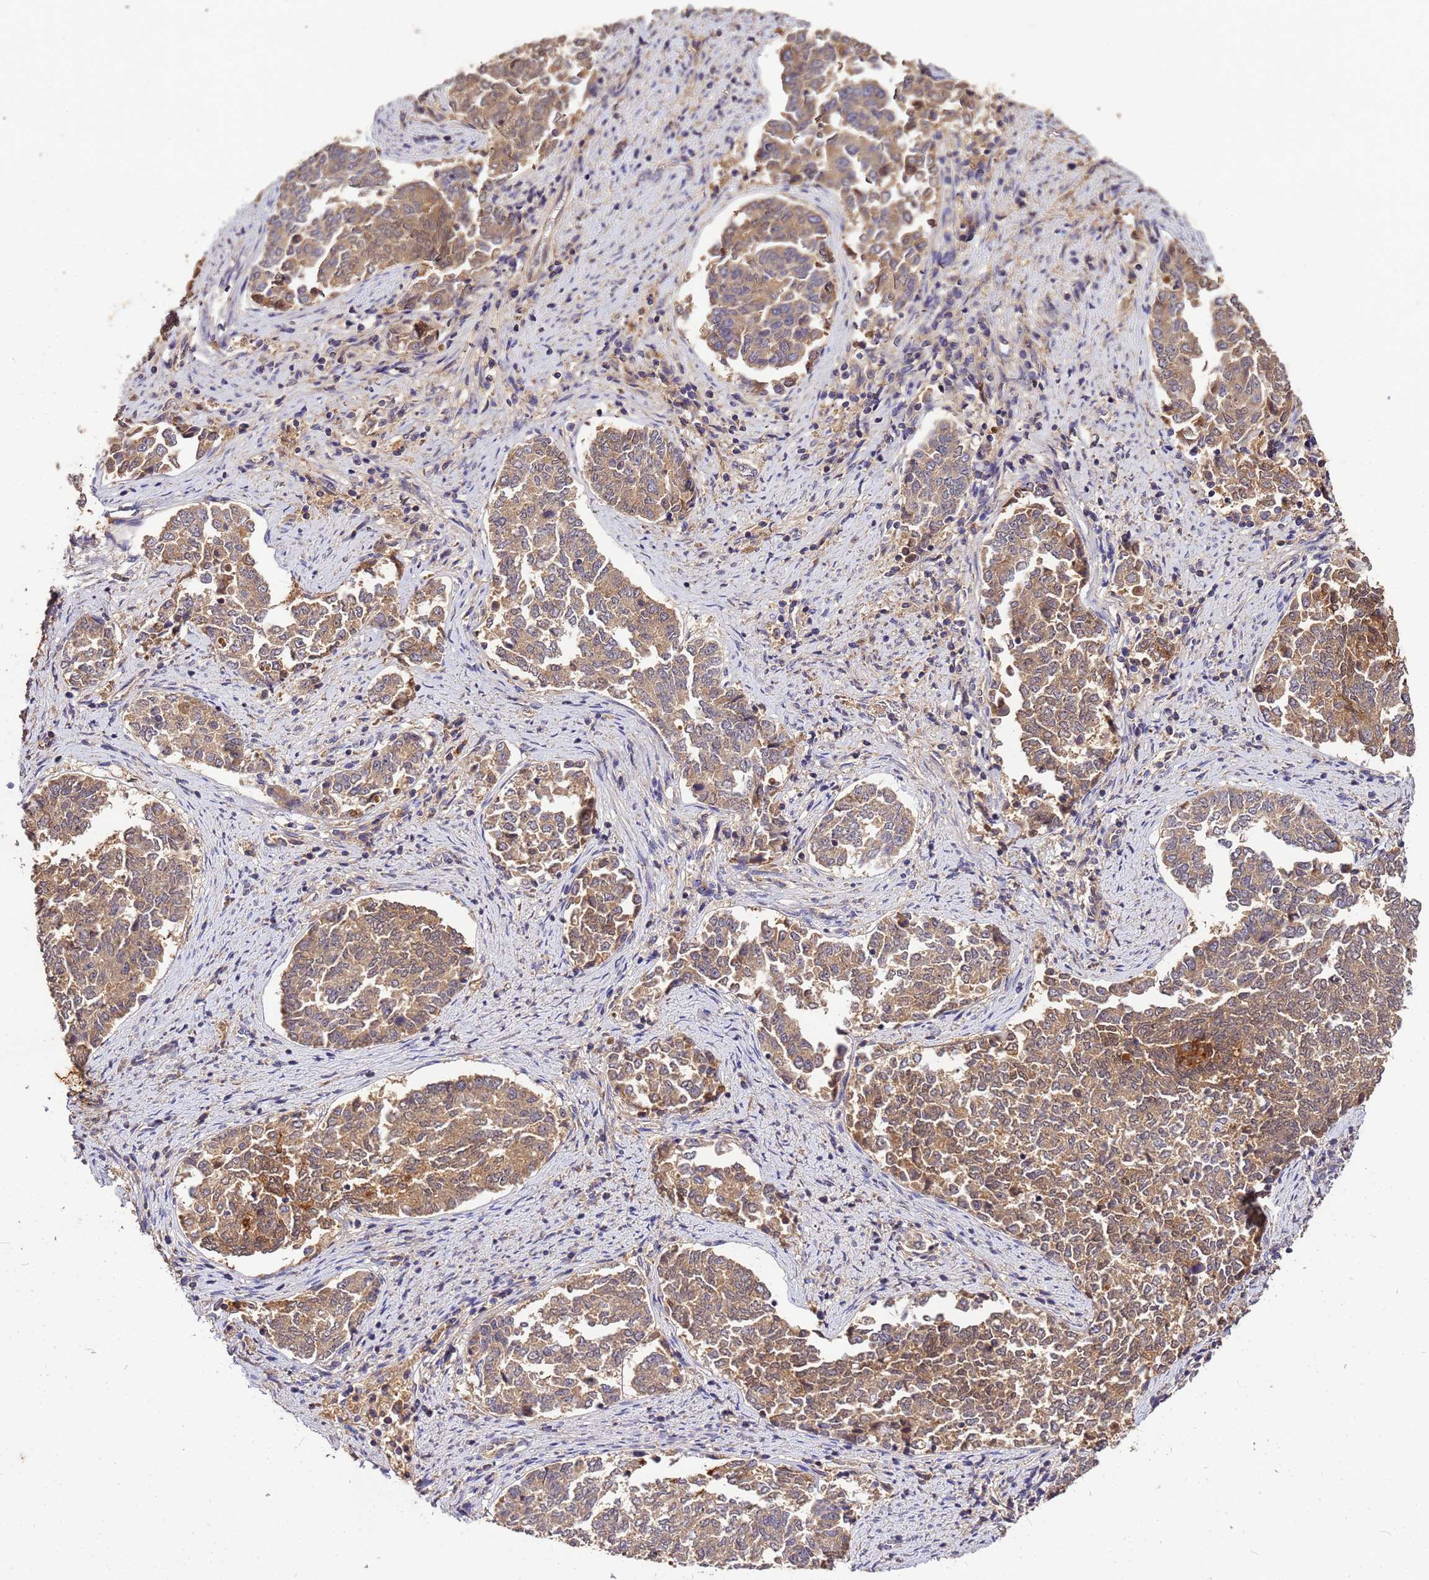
{"staining": {"intensity": "moderate", "quantity": ">75%", "location": "cytoplasmic/membranous"}, "tissue": "endometrial cancer", "cell_type": "Tumor cells", "image_type": "cancer", "snomed": [{"axis": "morphology", "description": "Adenocarcinoma, NOS"}, {"axis": "topography", "description": "Endometrium"}], "caption": "Tumor cells exhibit medium levels of moderate cytoplasmic/membranous positivity in approximately >75% of cells in endometrial adenocarcinoma. (Stains: DAB (3,3'-diaminobenzidine) in brown, nuclei in blue, Microscopy: brightfield microscopy at high magnification).", "gene": "MTERF1", "patient": {"sex": "female", "age": 80}}